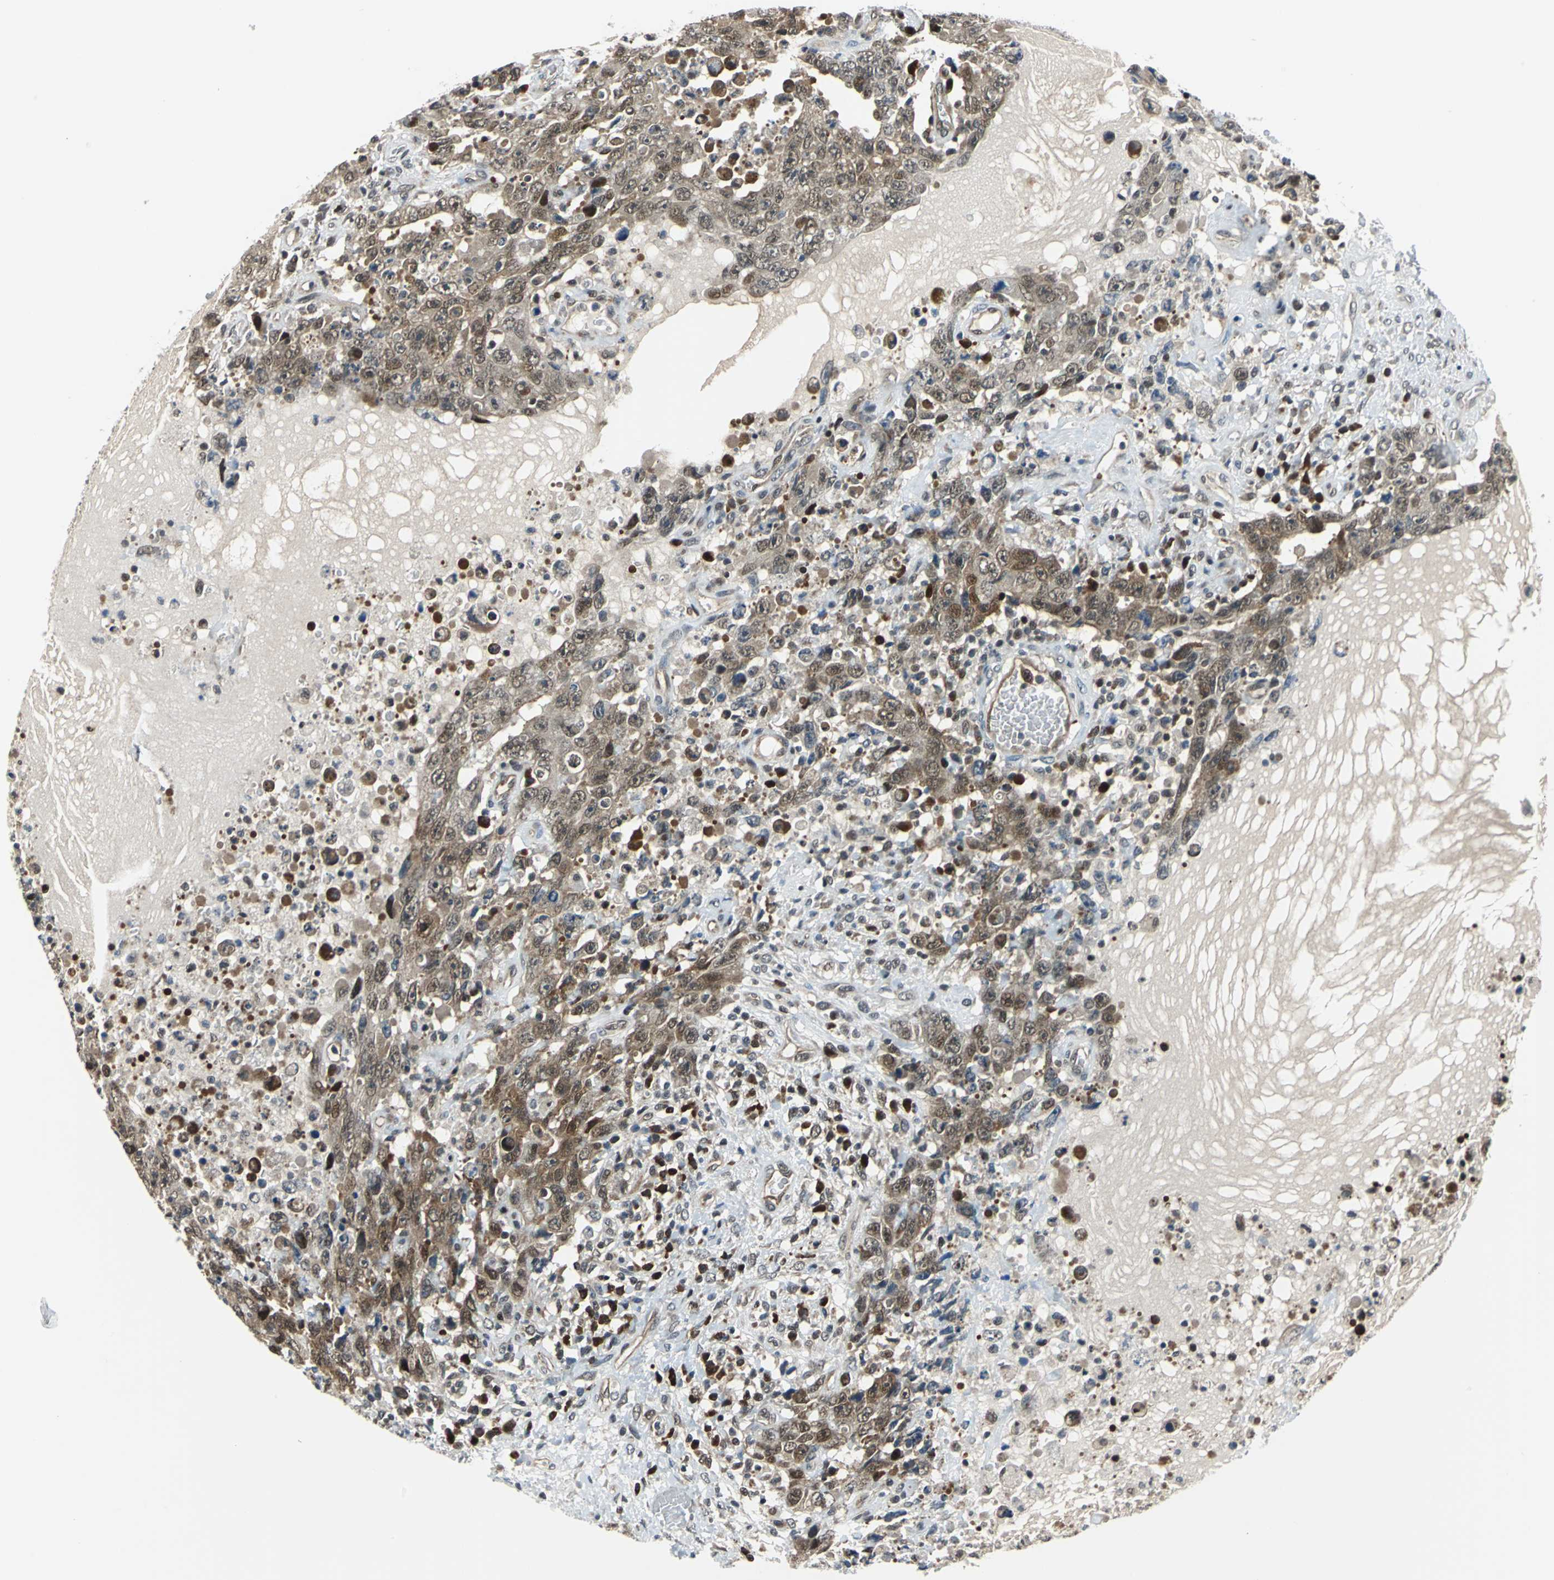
{"staining": {"intensity": "moderate", "quantity": ">75%", "location": "cytoplasmic/membranous,nuclear"}, "tissue": "testis cancer", "cell_type": "Tumor cells", "image_type": "cancer", "snomed": [{"axis": "morphology", "description": "Carcinoma, Embryonal, NOS"}, {"axis": "topography", "description": "Testis"}], "caption": "Human embryonal carcinoma (testis) stained for a protein (brown) reveals moderate cytoplasmic/membranous and nuclear positive positivity in approximately >75% of tumor cells.", "gene": "POLR3K", "patient": {"sex": "male", "age": 26}}